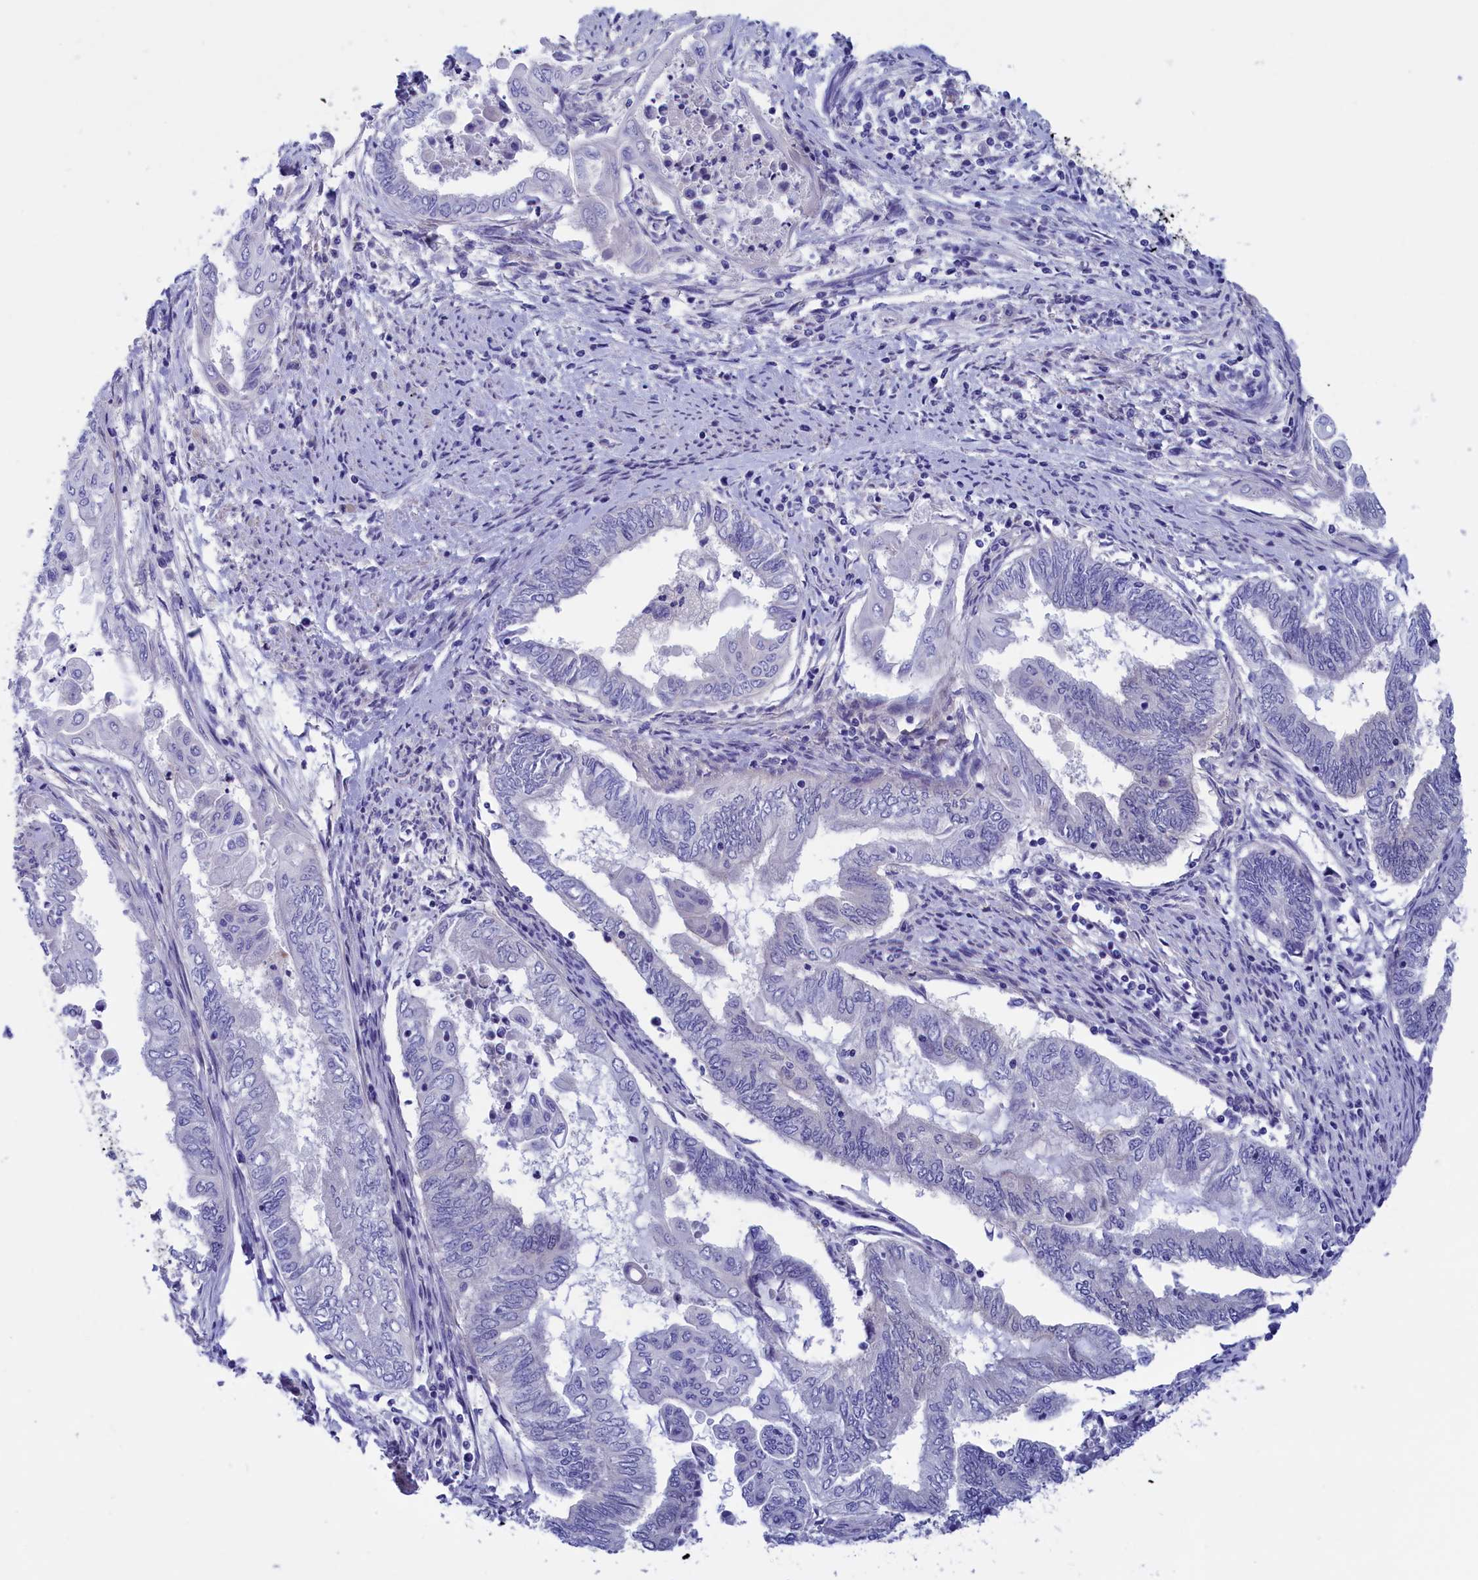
{"staining": {"intensity": "negative", "quantity": "none", "location": "none"}, "tissue": "endometrial cancer", "cell_type": "Tumor cells", "image_type": "cancer", "snomed": [{"axis": "morphology", "description": "Adenocarcinoma, NOS"}, {"axis": "topography", "description": "Uterus"}, {"axis": "topography", "description": "Endometrium"}], "caption": "An immunohistochemistry histopathology image of endometrial cancer is shown. There is no staining in tumor cells of endometrial cancer.", "gene": "VPS35L", "patient": {"sex": "female", "age": 70}}